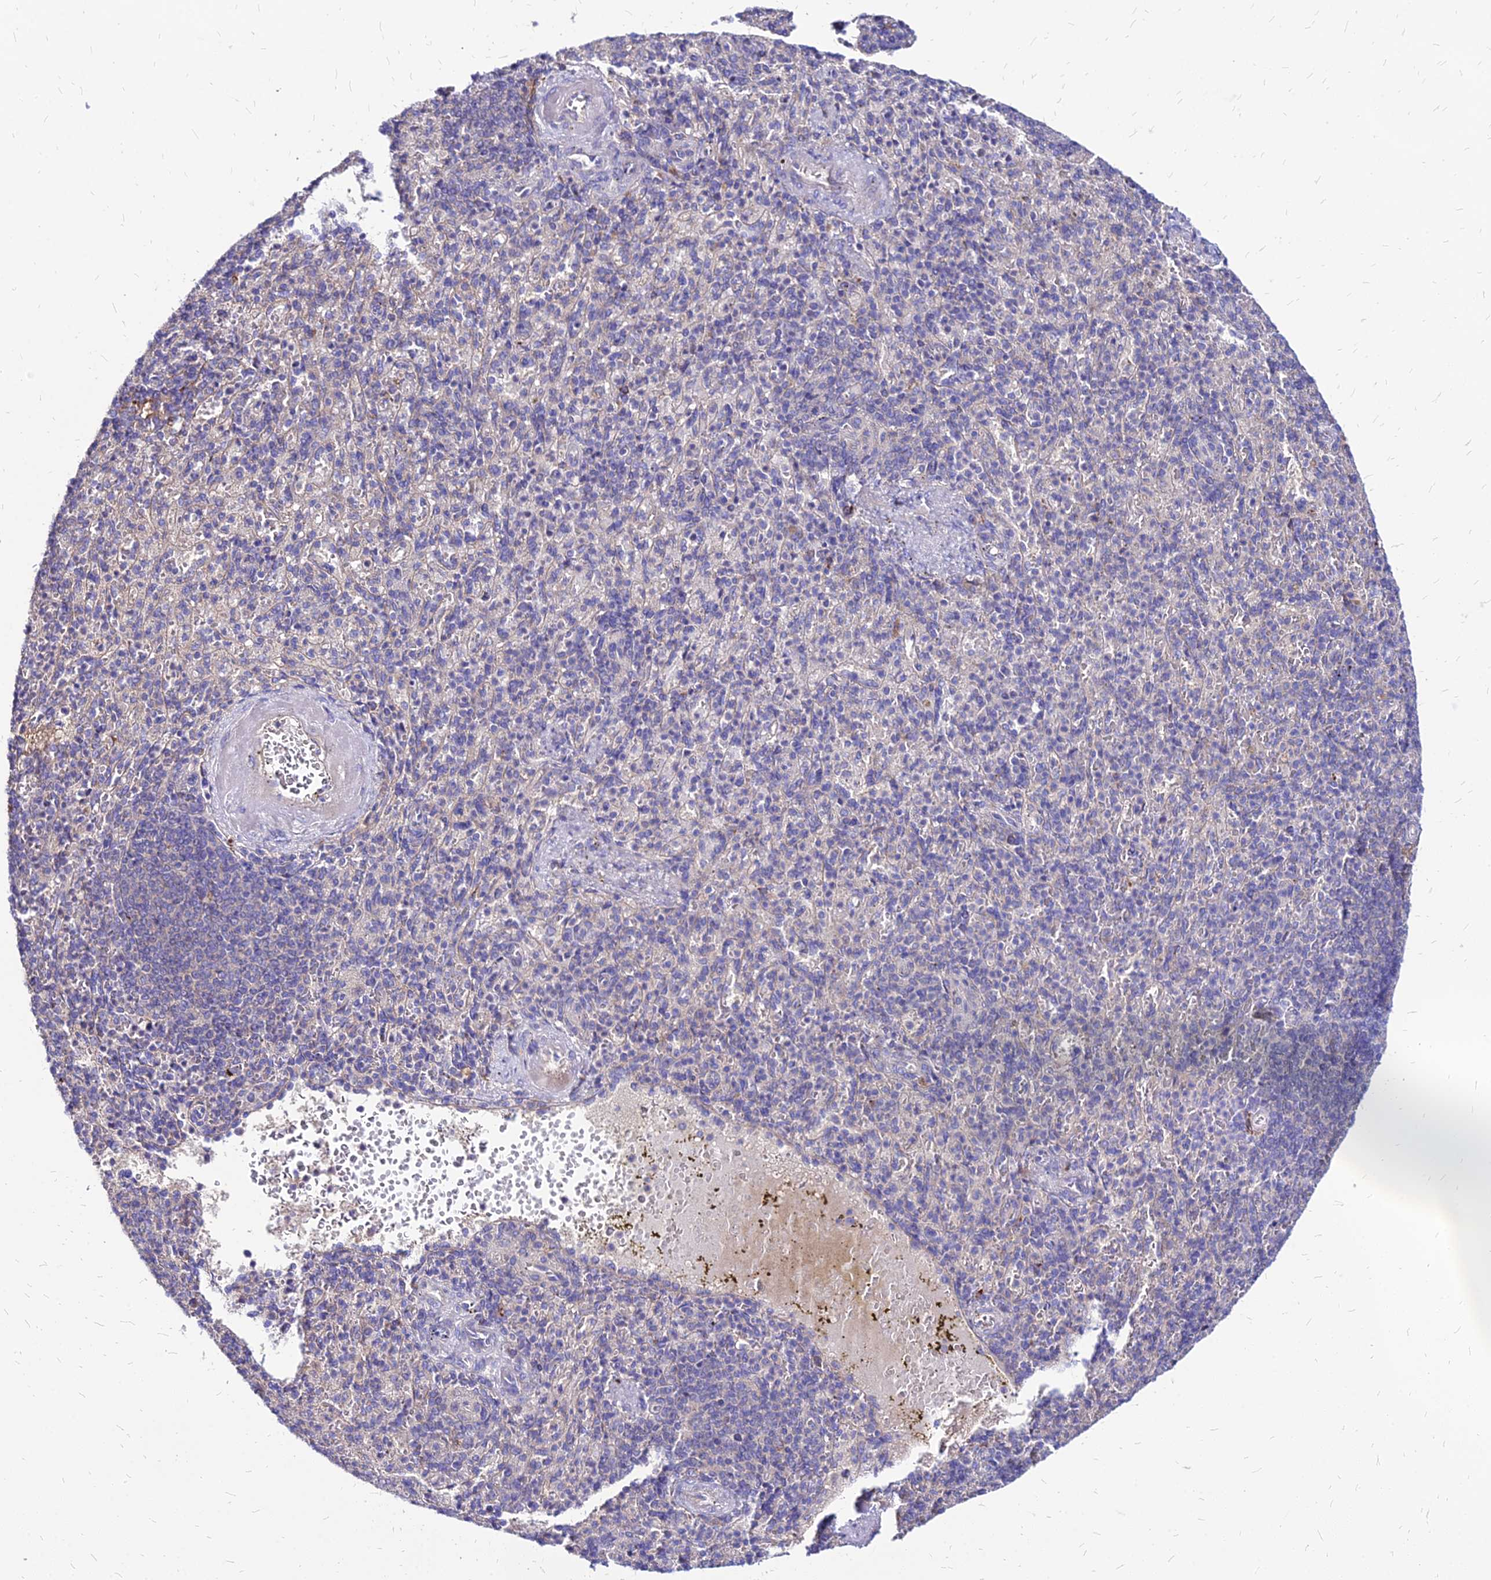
{"staining": {"intensity": "negative", "quantity": "none", "location": "none"}, "tissue": "spleen", "cell_type": "Cells in red pulp", "image_type": "normal", "snomed": [{"axis": "morphology", "description": "Normal tissue, NOS"}, {"axis": "topography", "description": "Spleen"}], "caption": "Spleen stained for a protein using immunohistochemistry (IHC) reveals no staining cells in red pulp.", "gene": "COMMD10", "patient": {"sex": "female", "age": 74}}